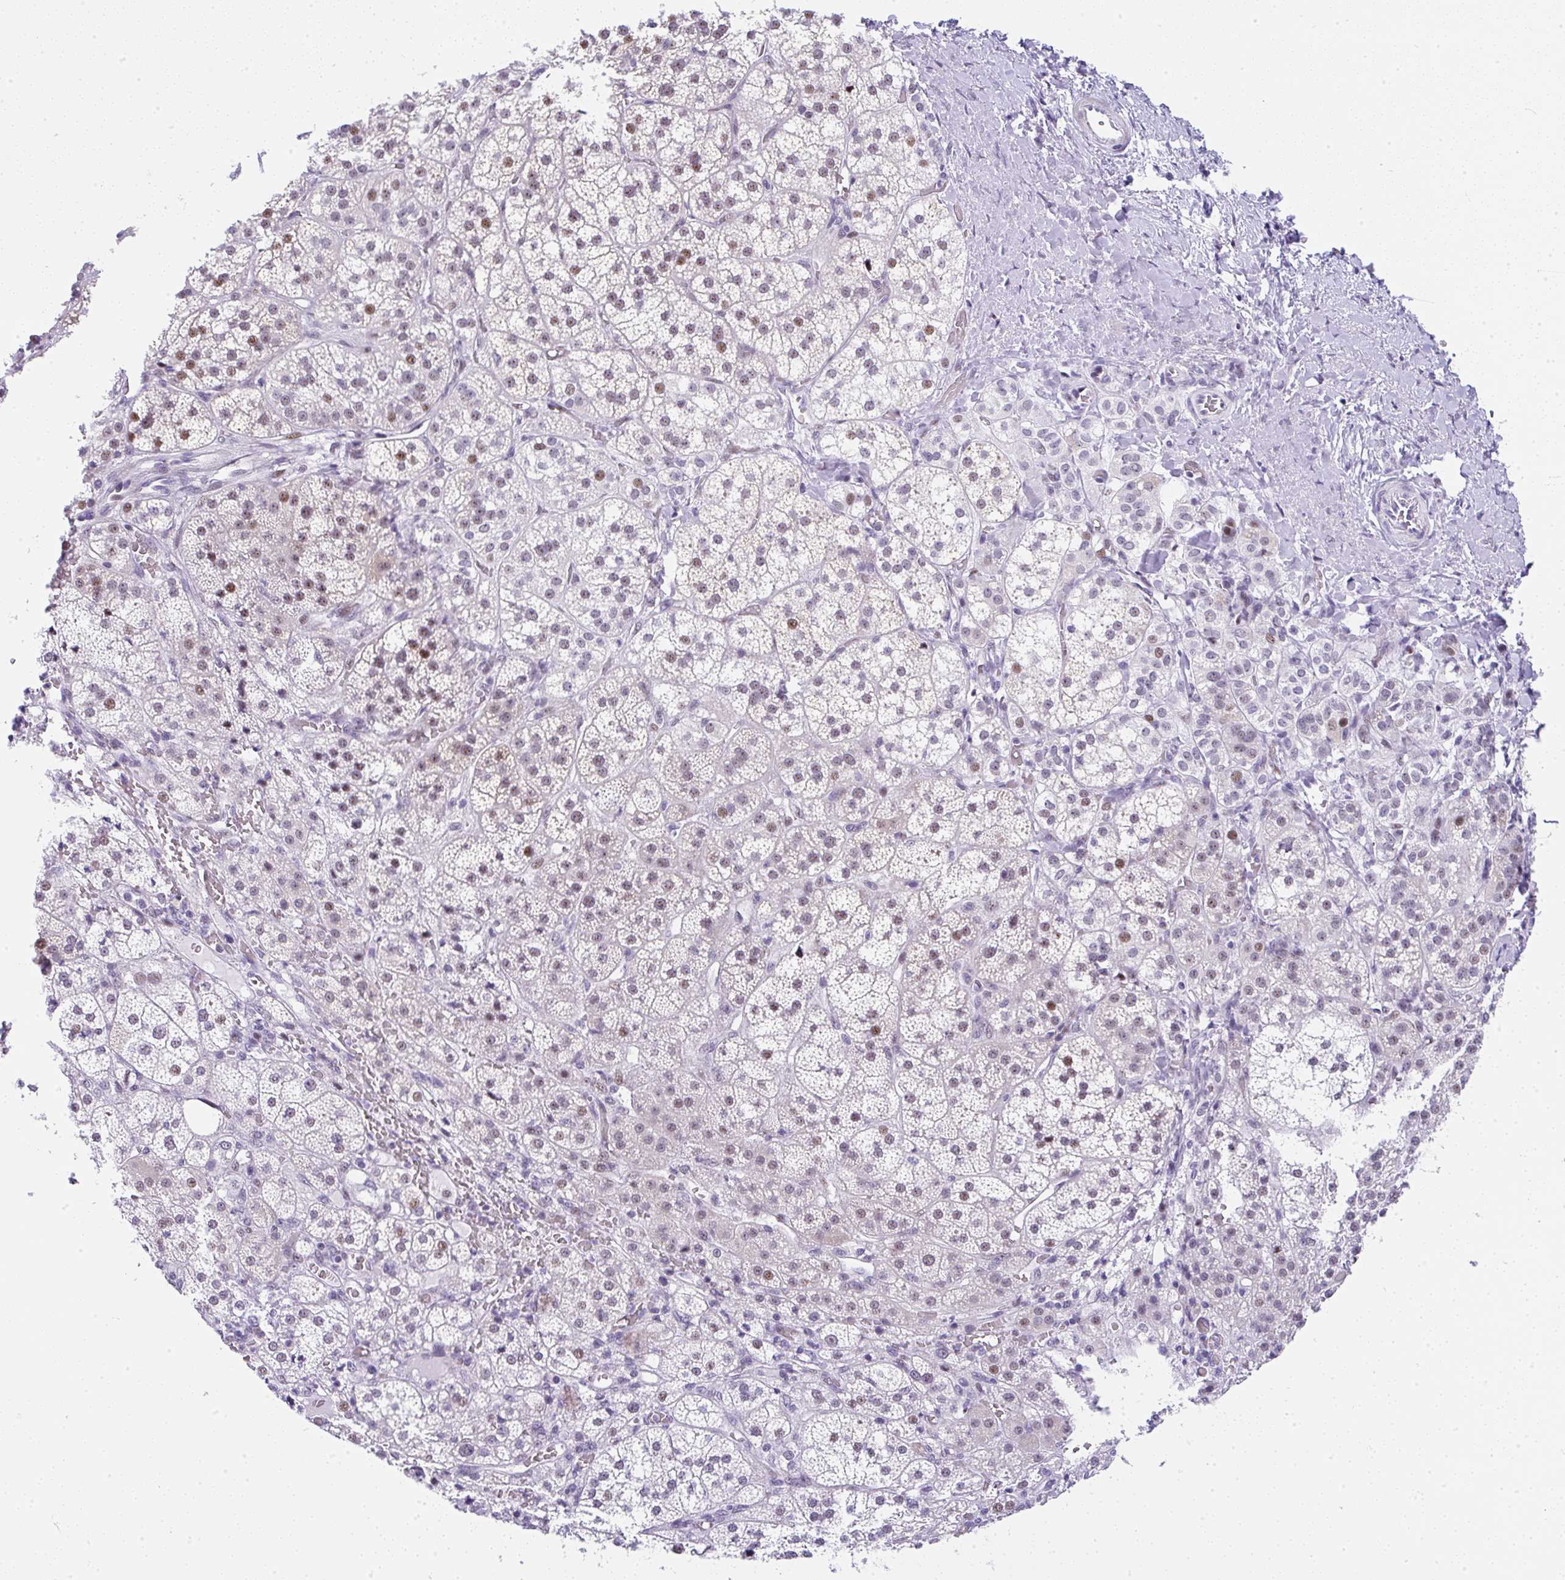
{"staining": {"intensity": "moderate", "quantity": "25%-75%", "location": "nuclear"}, "tissue": "adrenal gland", "cell_type": "Glandular cells", "image_type": "normal", "snomed": [{"axis": "morphology", "description": "Normal tissue, NOS"}, {"axis": "topography", "description": "Adrenal gland"}], "caption": "The image exhibits staining of unremarkable adrenal gland, revealing moderate nuclear protein expression (brown color) within glandular cells. Immunohistochemistry stains the protein in brown and the nuclei are stained blue.", "gene": "NR1D2", "patient": {"sex": "female", "age": 60}}